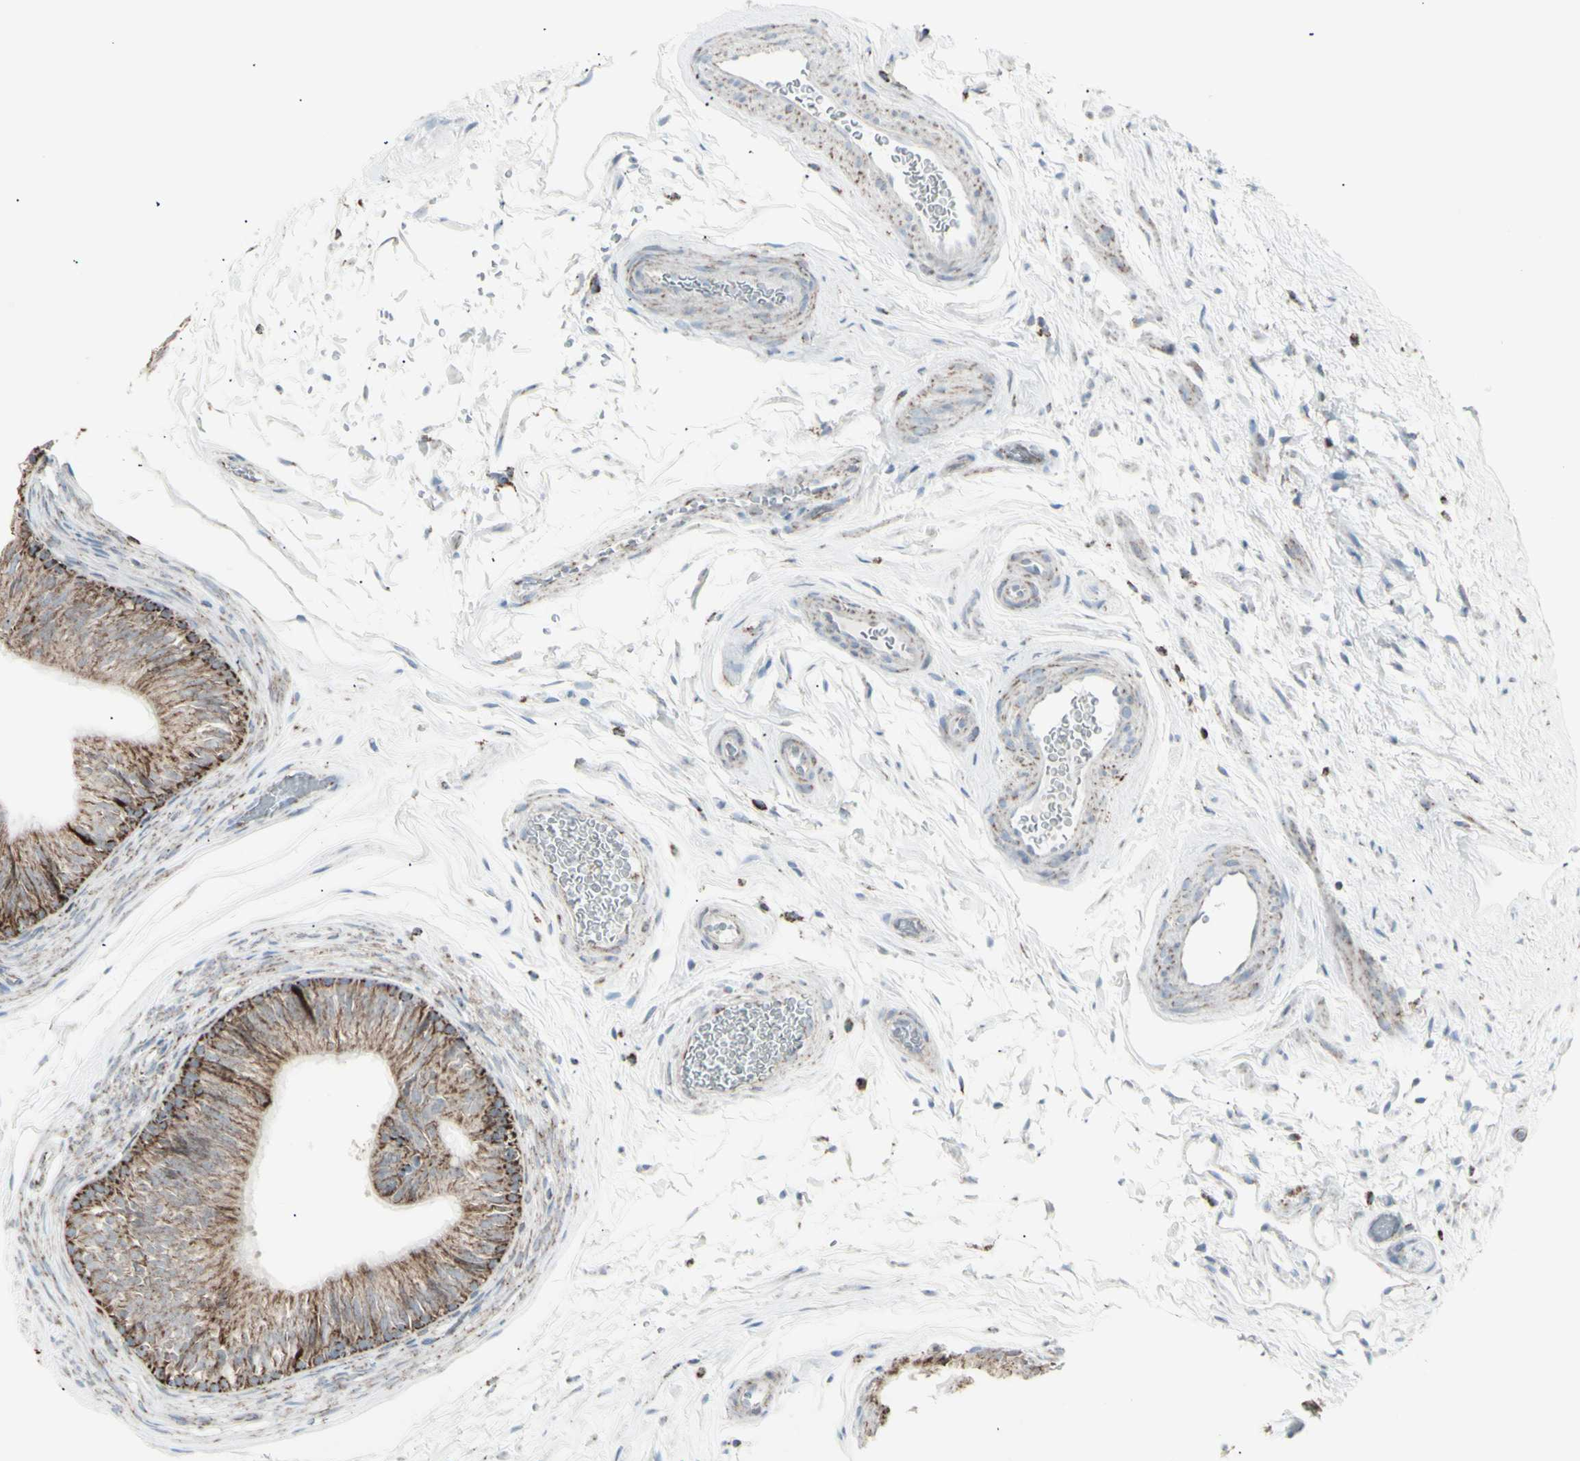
{"staining": {"intensity": "strong", "quantity": ">75%", "location": "cytoplasmic/membranous"}, "tissue": "epididymis", "cell_type": "Glandular cells", "image_type": "normal", "snomed": [{"axis": "morphology", "description": "Normal tissue, NOS"}, {"axis": "topography", "description": "Epididymis"}], "caption": "Protein staining exhibits strong cytoplasmic/membranous staining in about >75% of glandular cells in normal epididymis.", "gene": "PLGRKT", "patient": {"sex": "male", "age": 36}}